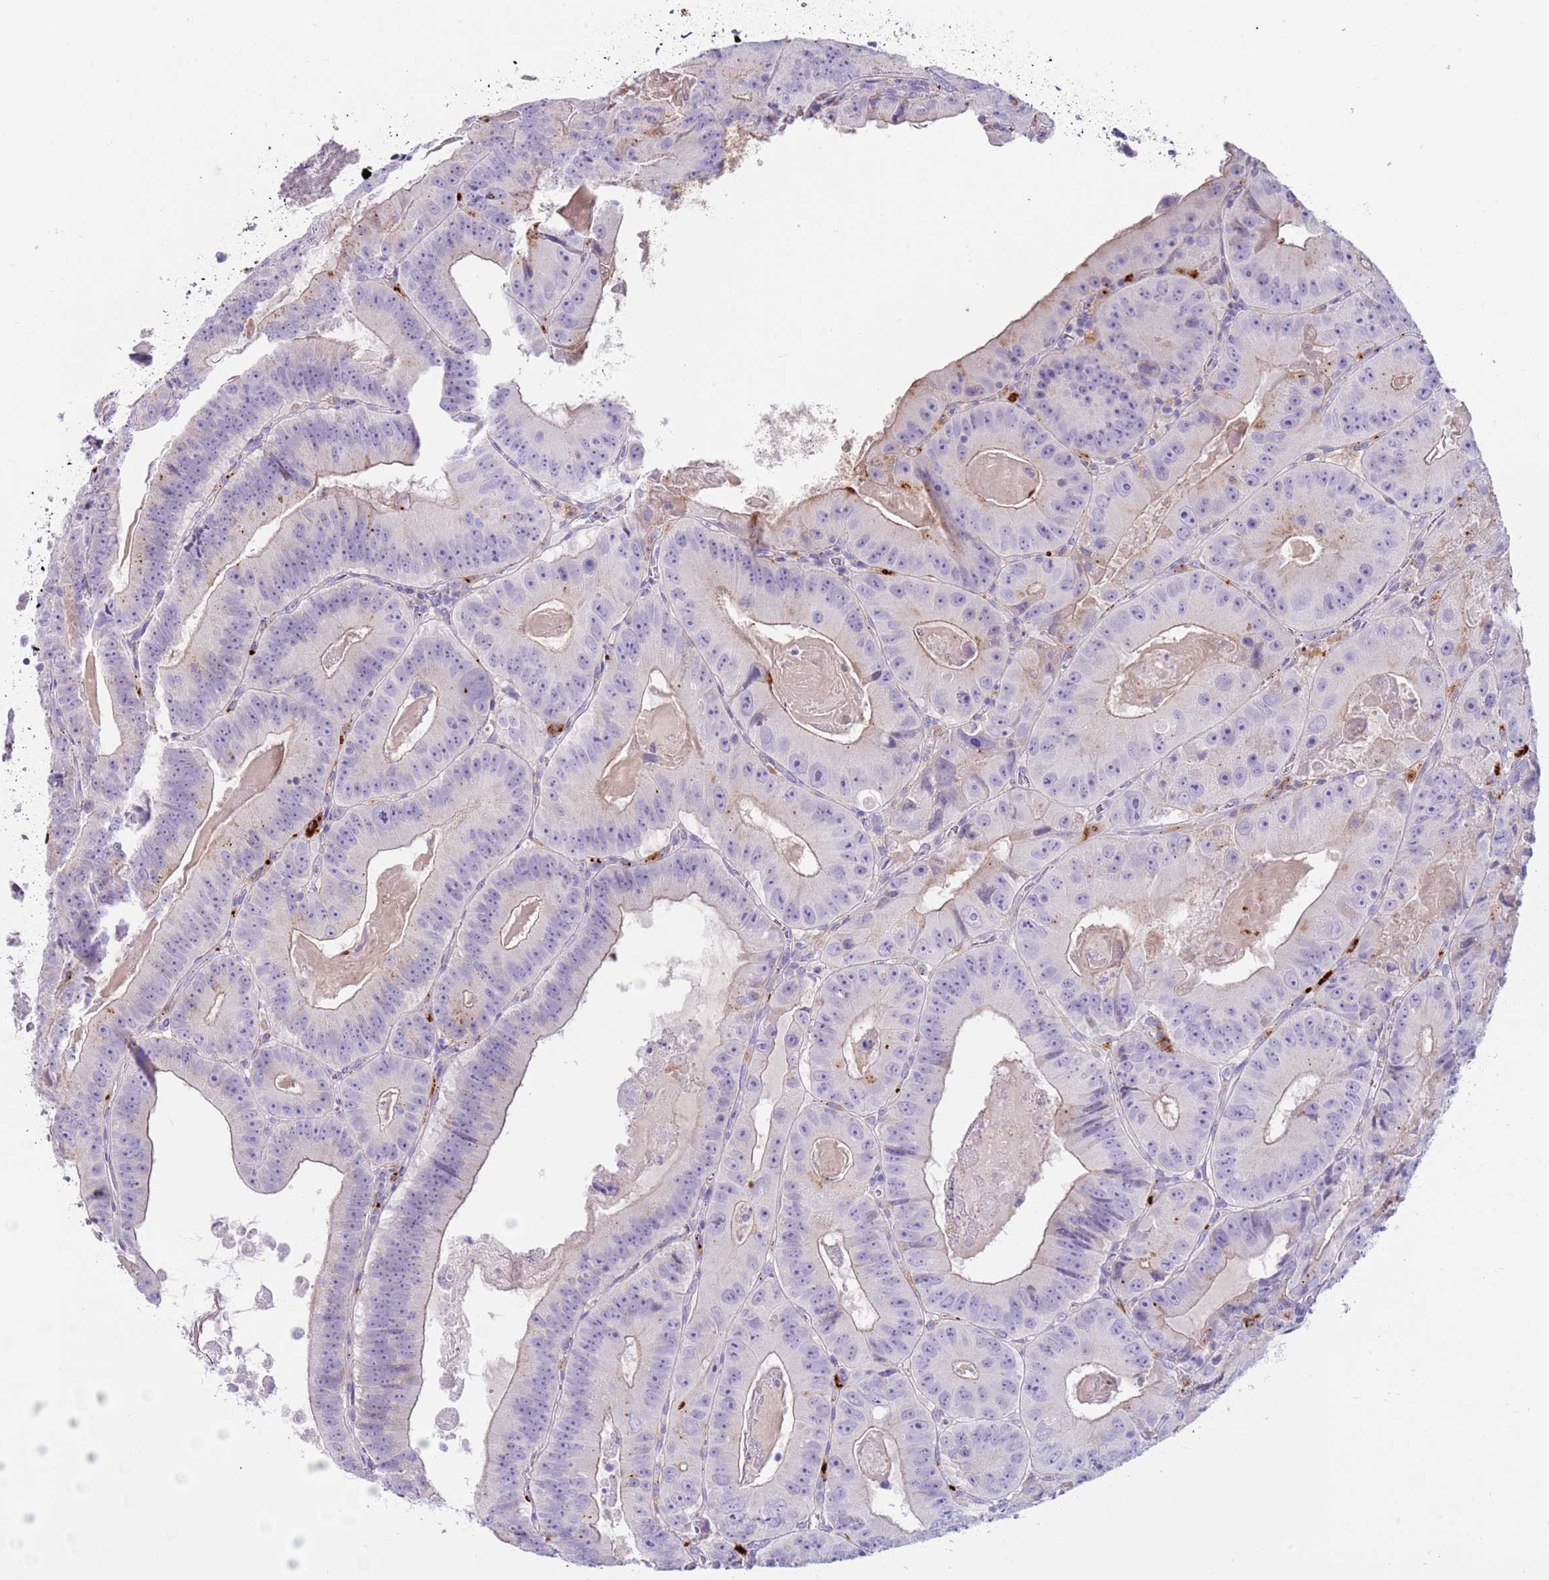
{"staining": {"intensity": "negative", "quantity": "none", "location": "none"}, "tissue": "colorectal cancer", "cell_type": "Tumor cells", "image_type": "cancer", "snomed": [{"axis": "morphology", "description": "Adenocarcinoma, NOS"}, {"axis": "topography", "description": "Colon"}], "caption": "This is a histopathology image of IHC staining of colorectal adenocarcinoma, which shows no staining in tumor cells.", "gene": "LRRN3", "patient": {"sex": "female", "age": 86}}